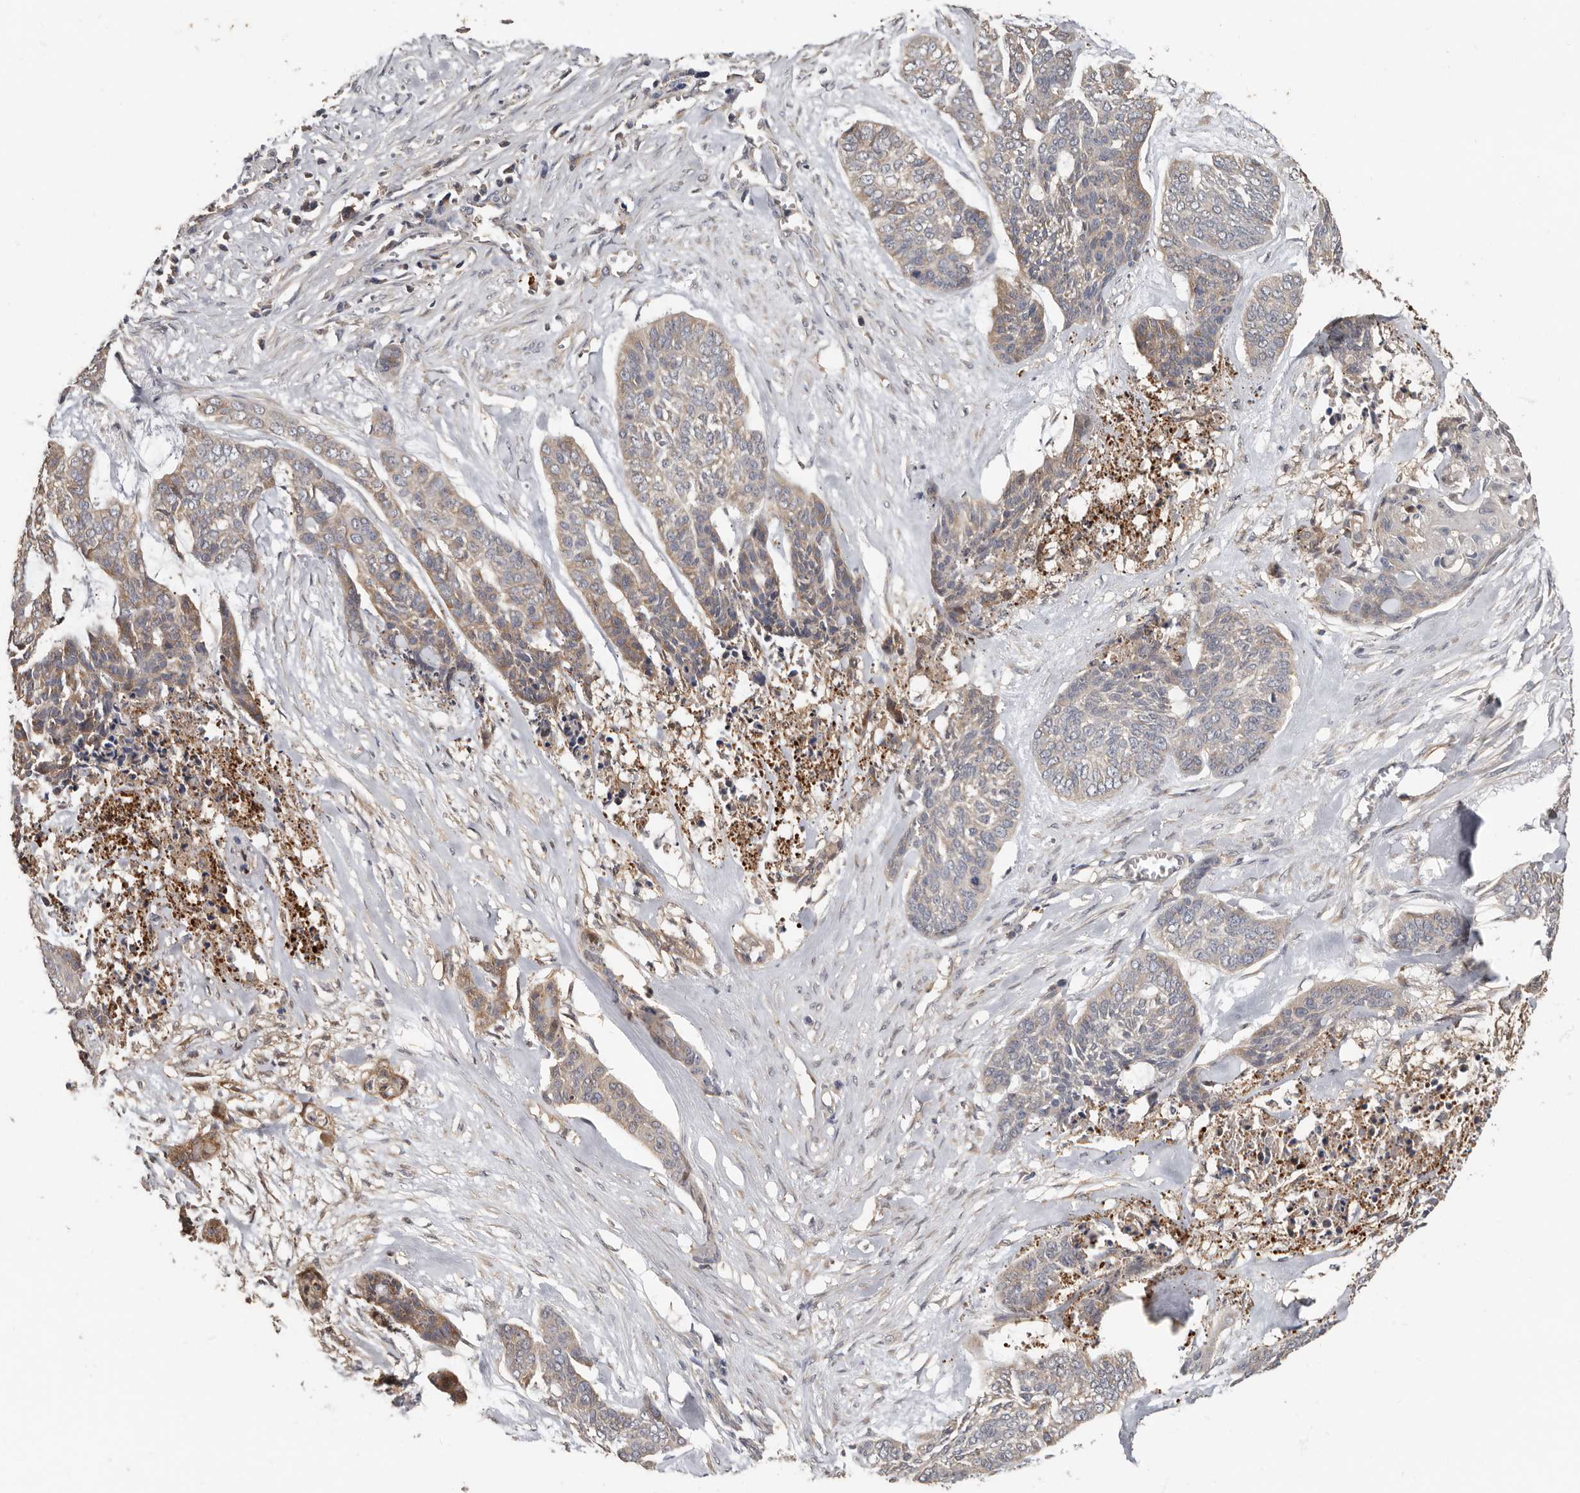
{"staining": {"intensity": "weak", "quantity": "<25%", "location": "cytoplasmic/membranous"}, "tissue": "skin cancer", "cell_type": "Tumor cells", "image_type": "cancer", "snomed": [{"axis": "morphology", "description": "Basal cell carcinoma"}, {"axis": "topography", "description": "Skin"}], "caption": "Tumor cells show no significant protein expression in skin basal cell carcinoma.", "gene": "KIF26B", "patient": {"sex": "female", "age": 64}}